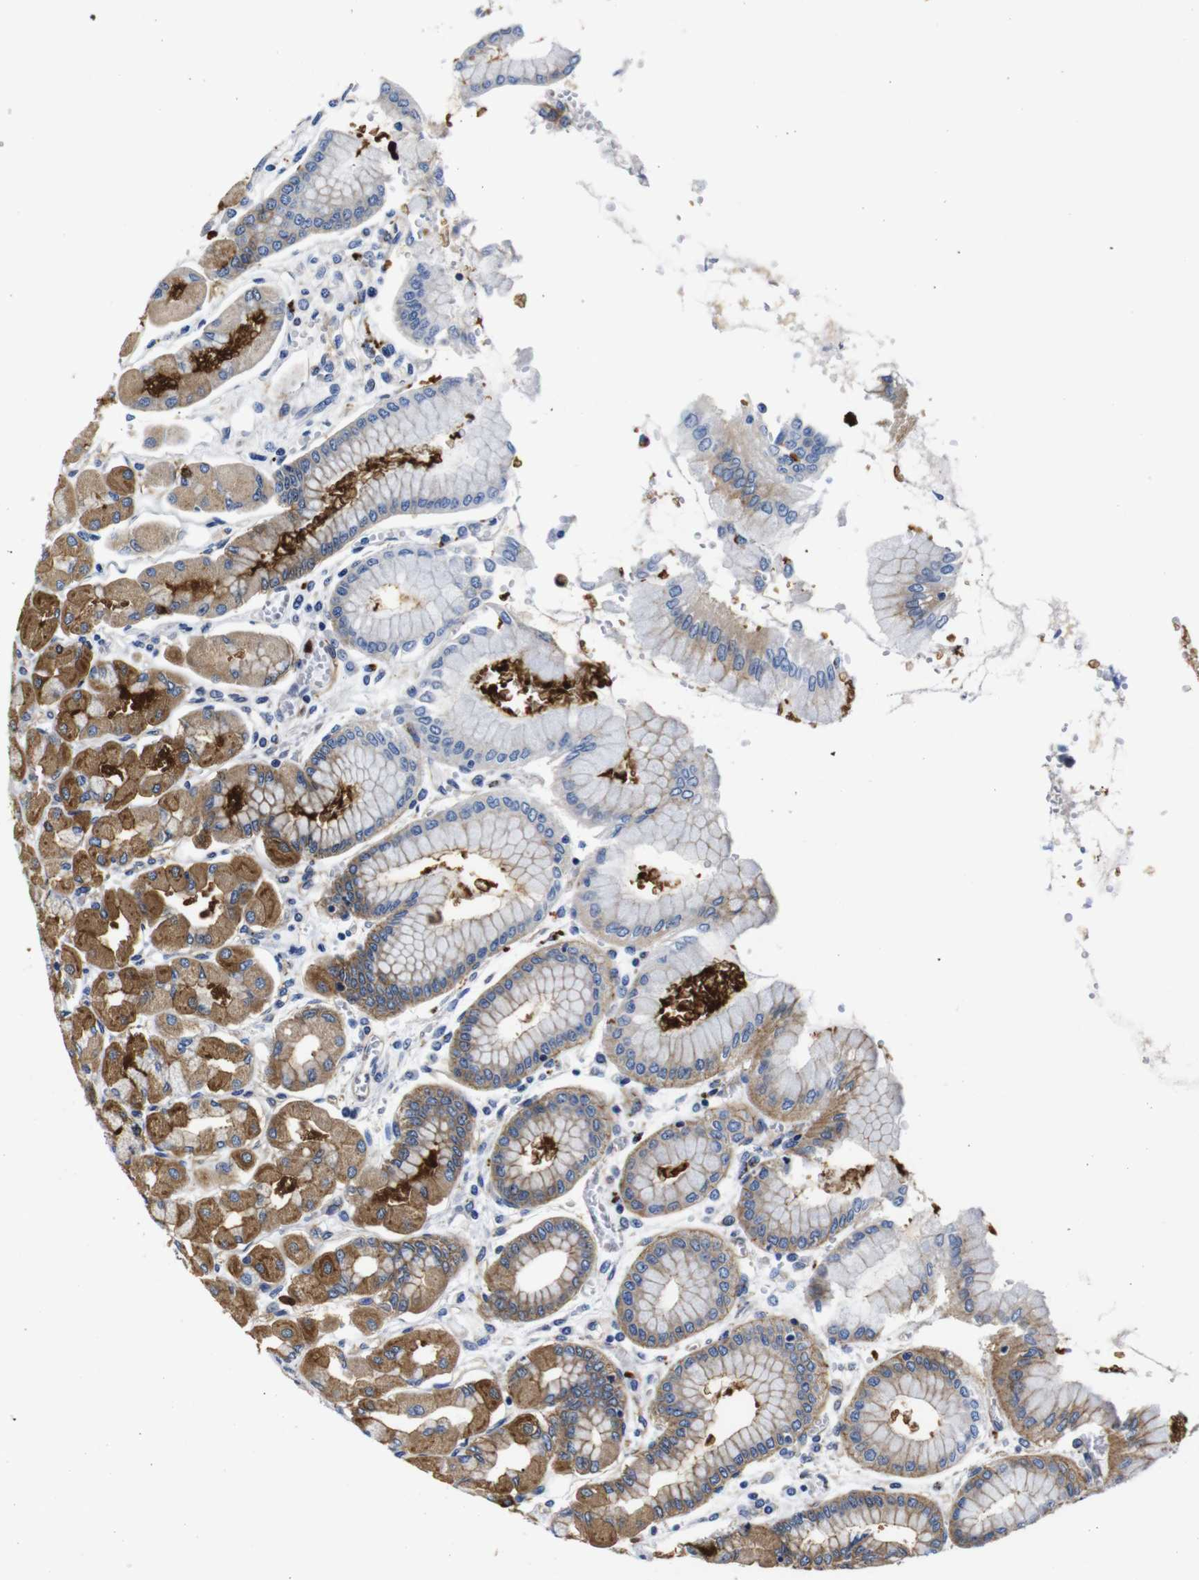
{"staining": {"intensity": "moderate", "quantity": ">75%", "location": "cytoplasmic/membranous"}, "tissue": "stomach", "cell_type": "Glandular cells", "image_type": "normal", "snomed": [{"axis": "morphology", "description": "Normal tissue, NOS"}, {"axis": "topography", "description": "Stomach, upper"}], "caption": "A histopathology image of human stomach stained for a protein displays moderate cytoplasmic/membranous brown staining in glandular cells. Immunohistochemistry (ihc) stains the protein in brown and the nuclei are stained blue.", "gene": "GIMAP2", "patient": {"sex": "female", "age": 56}}